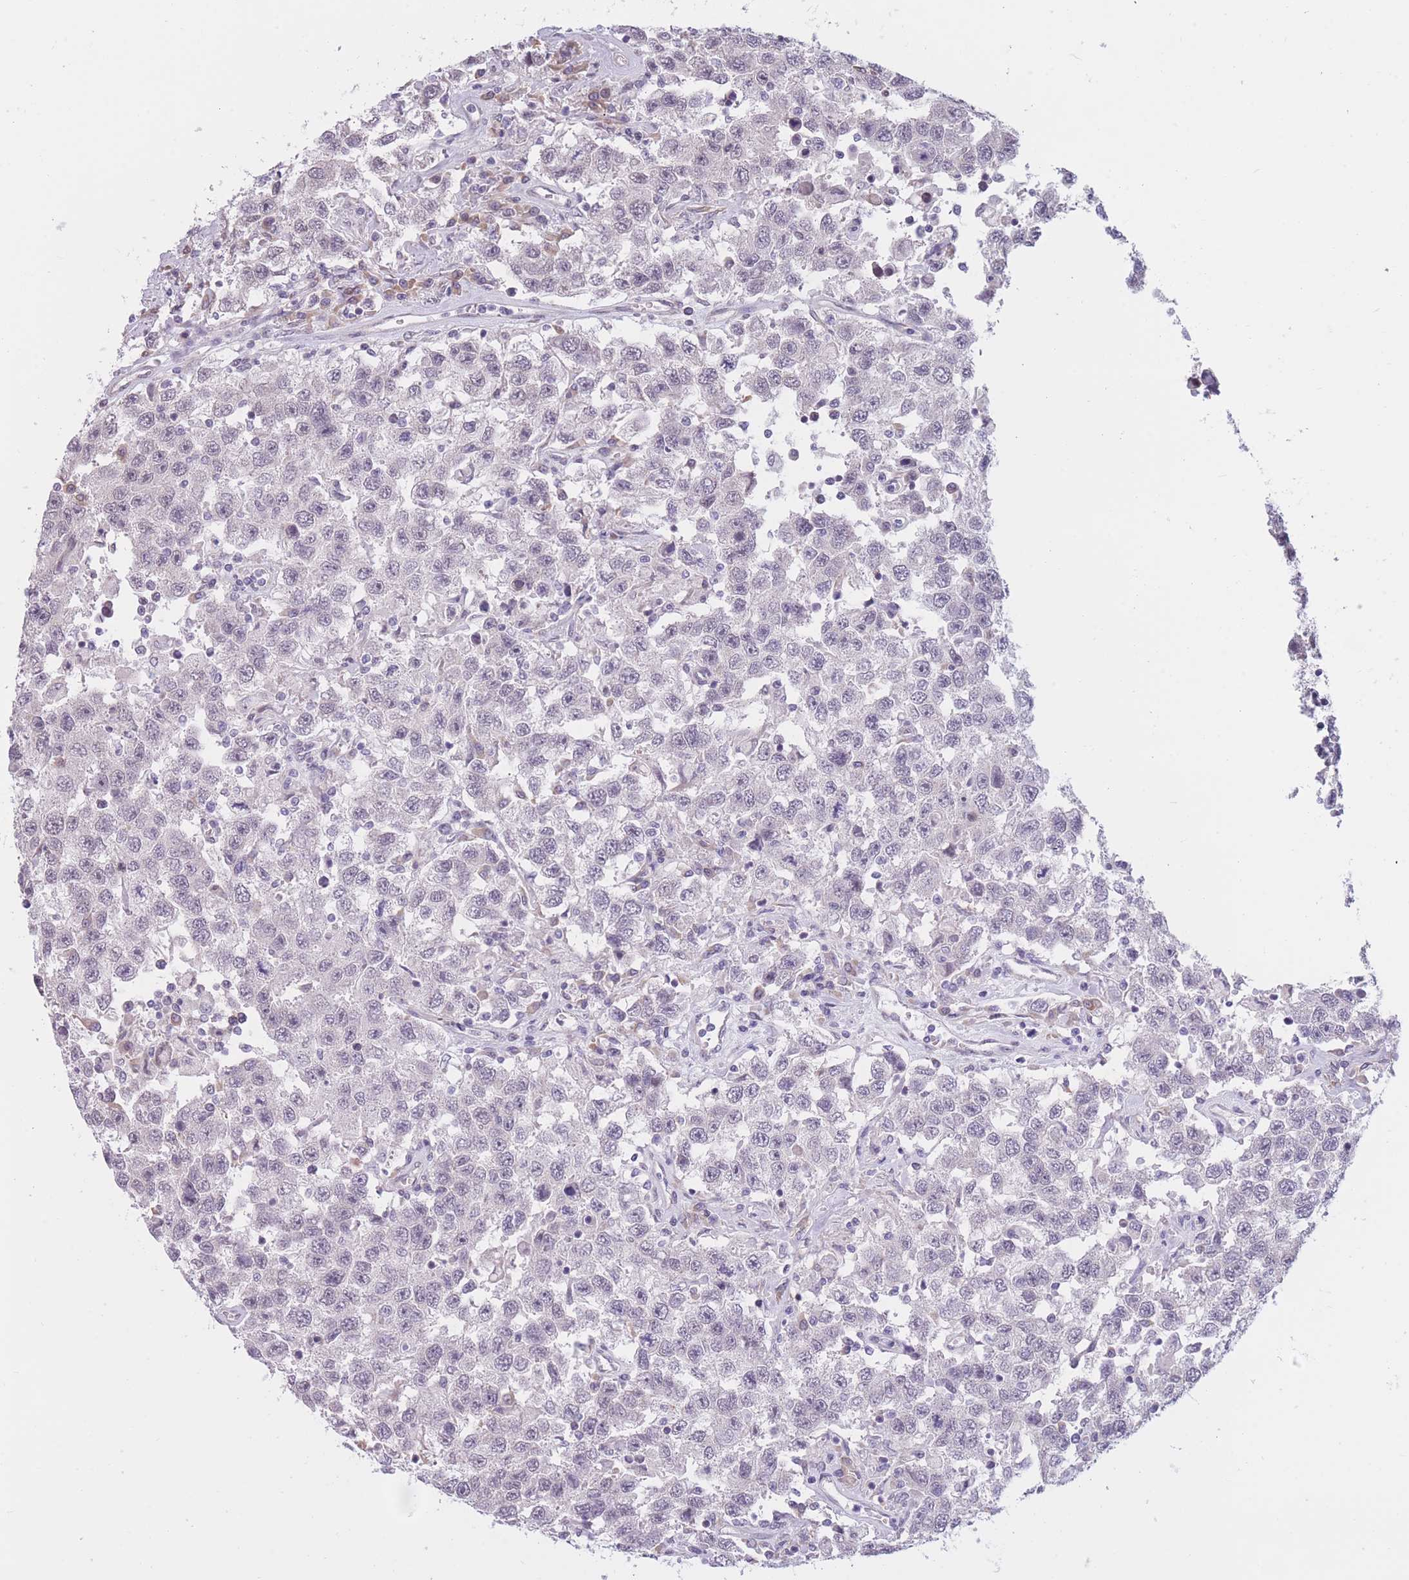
{"staining": {"intensity": "negative", "quantity": "none", "location": "none"}, "tissue": "testis cancer", "cell_type": "Tumor cells", "image_type": "cancer", "snomed": [{"axis": "morphology", "description": "Seminoma, NOS"}, {"axis": "topography", "description": "Testis"}], "caption": "This is an immunohistochemistry image of testis cancer. There is no expression in tumor cells.", "gene": "COL27A1", "patient": {"sex": "male", "age": 41}}